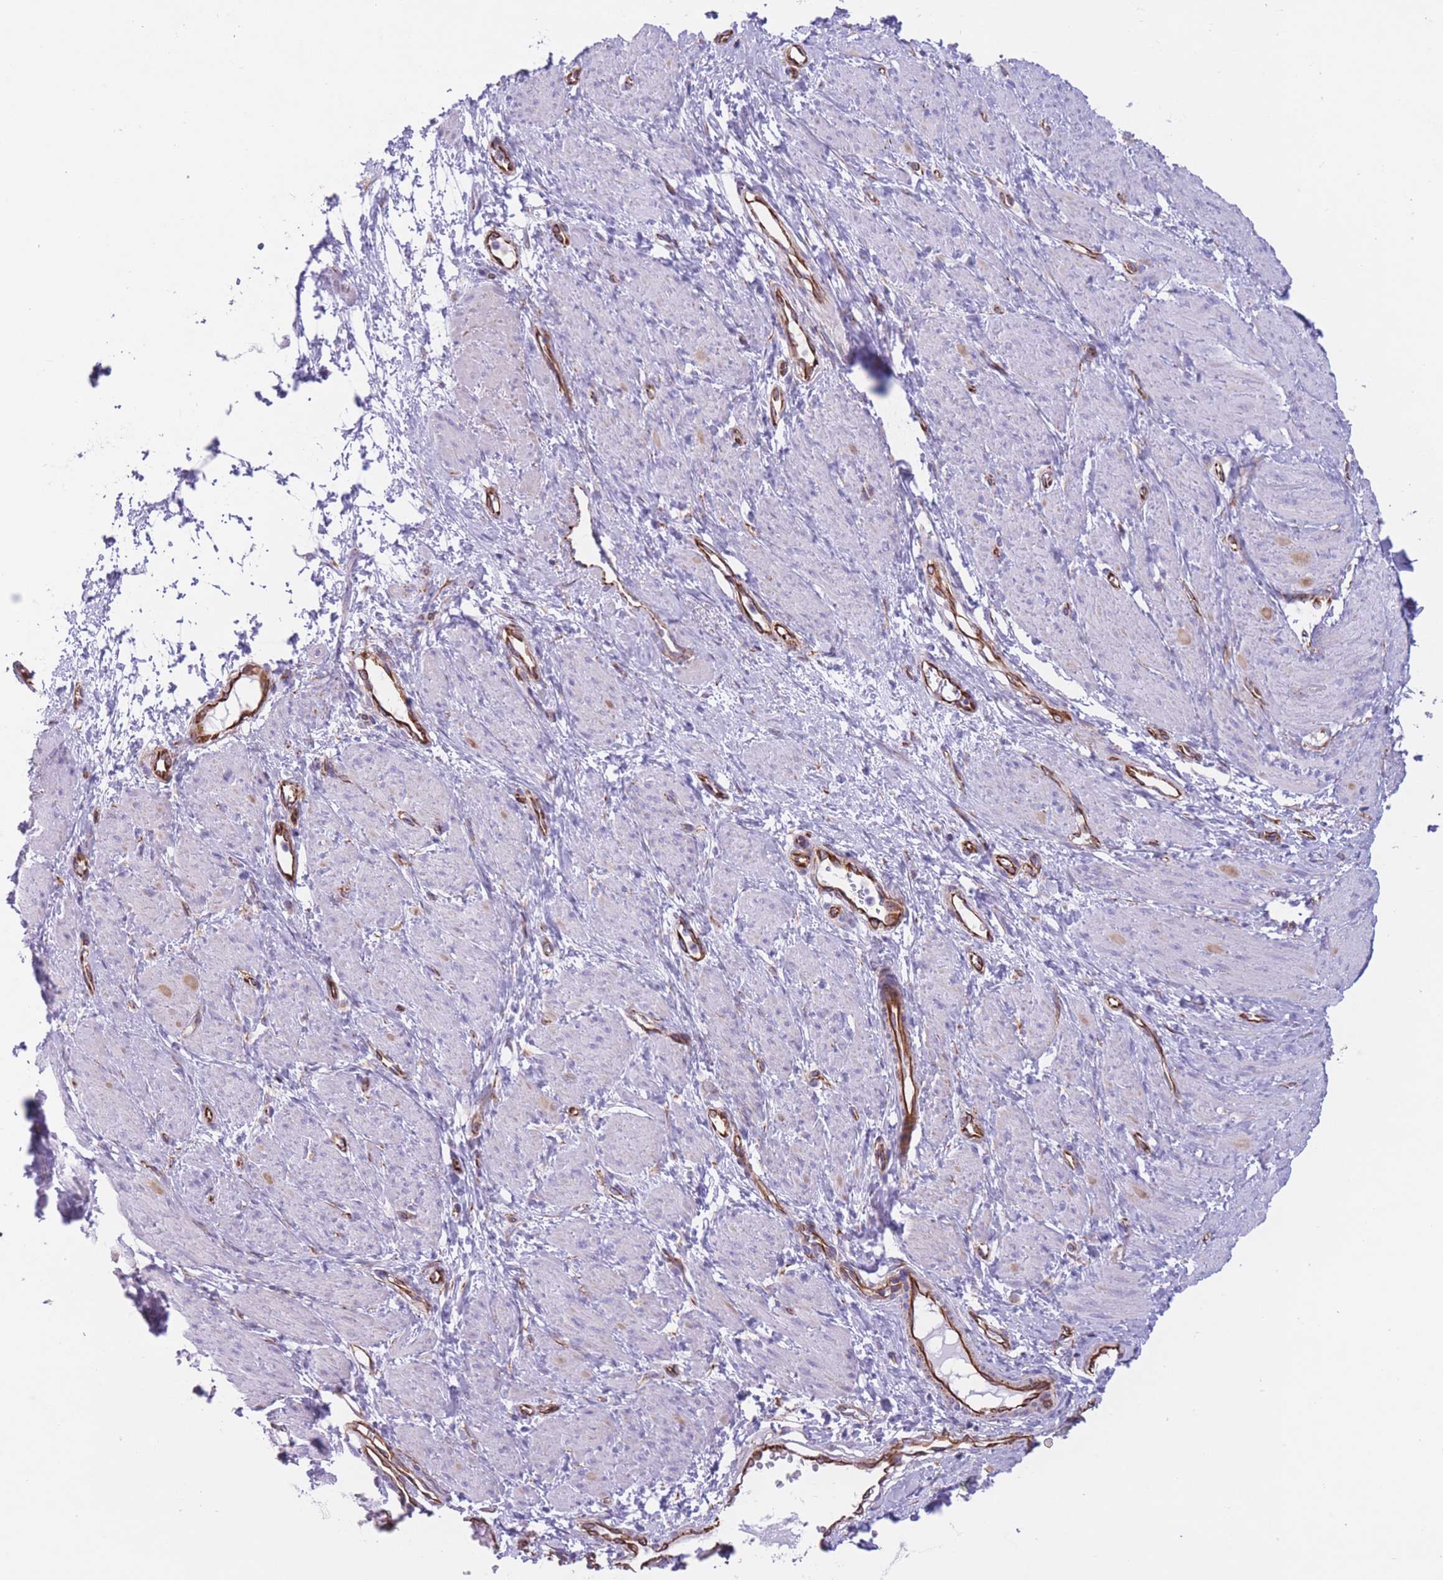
{"staining": {"intensity": "negative", "quantity": "none", "location": "none"}, "tissue": "smooth muscle", "cell_type": "Smooth muscle cells", "image_type": "normal", "snomed": [{"axis": "morphology", "description": "Normal tissue, NOS"}, {"axis": "topography", "description": "Smooth muscle"}, {"axis": "topography", "description": "Uterus"}], "caption": "This is an IHC histopathology image of unremarkable human smooth muscle. There is no expression in smooth muscle cells.", "gene": "ATP5MF", "patient": {"sex": "female", "age": 39}}